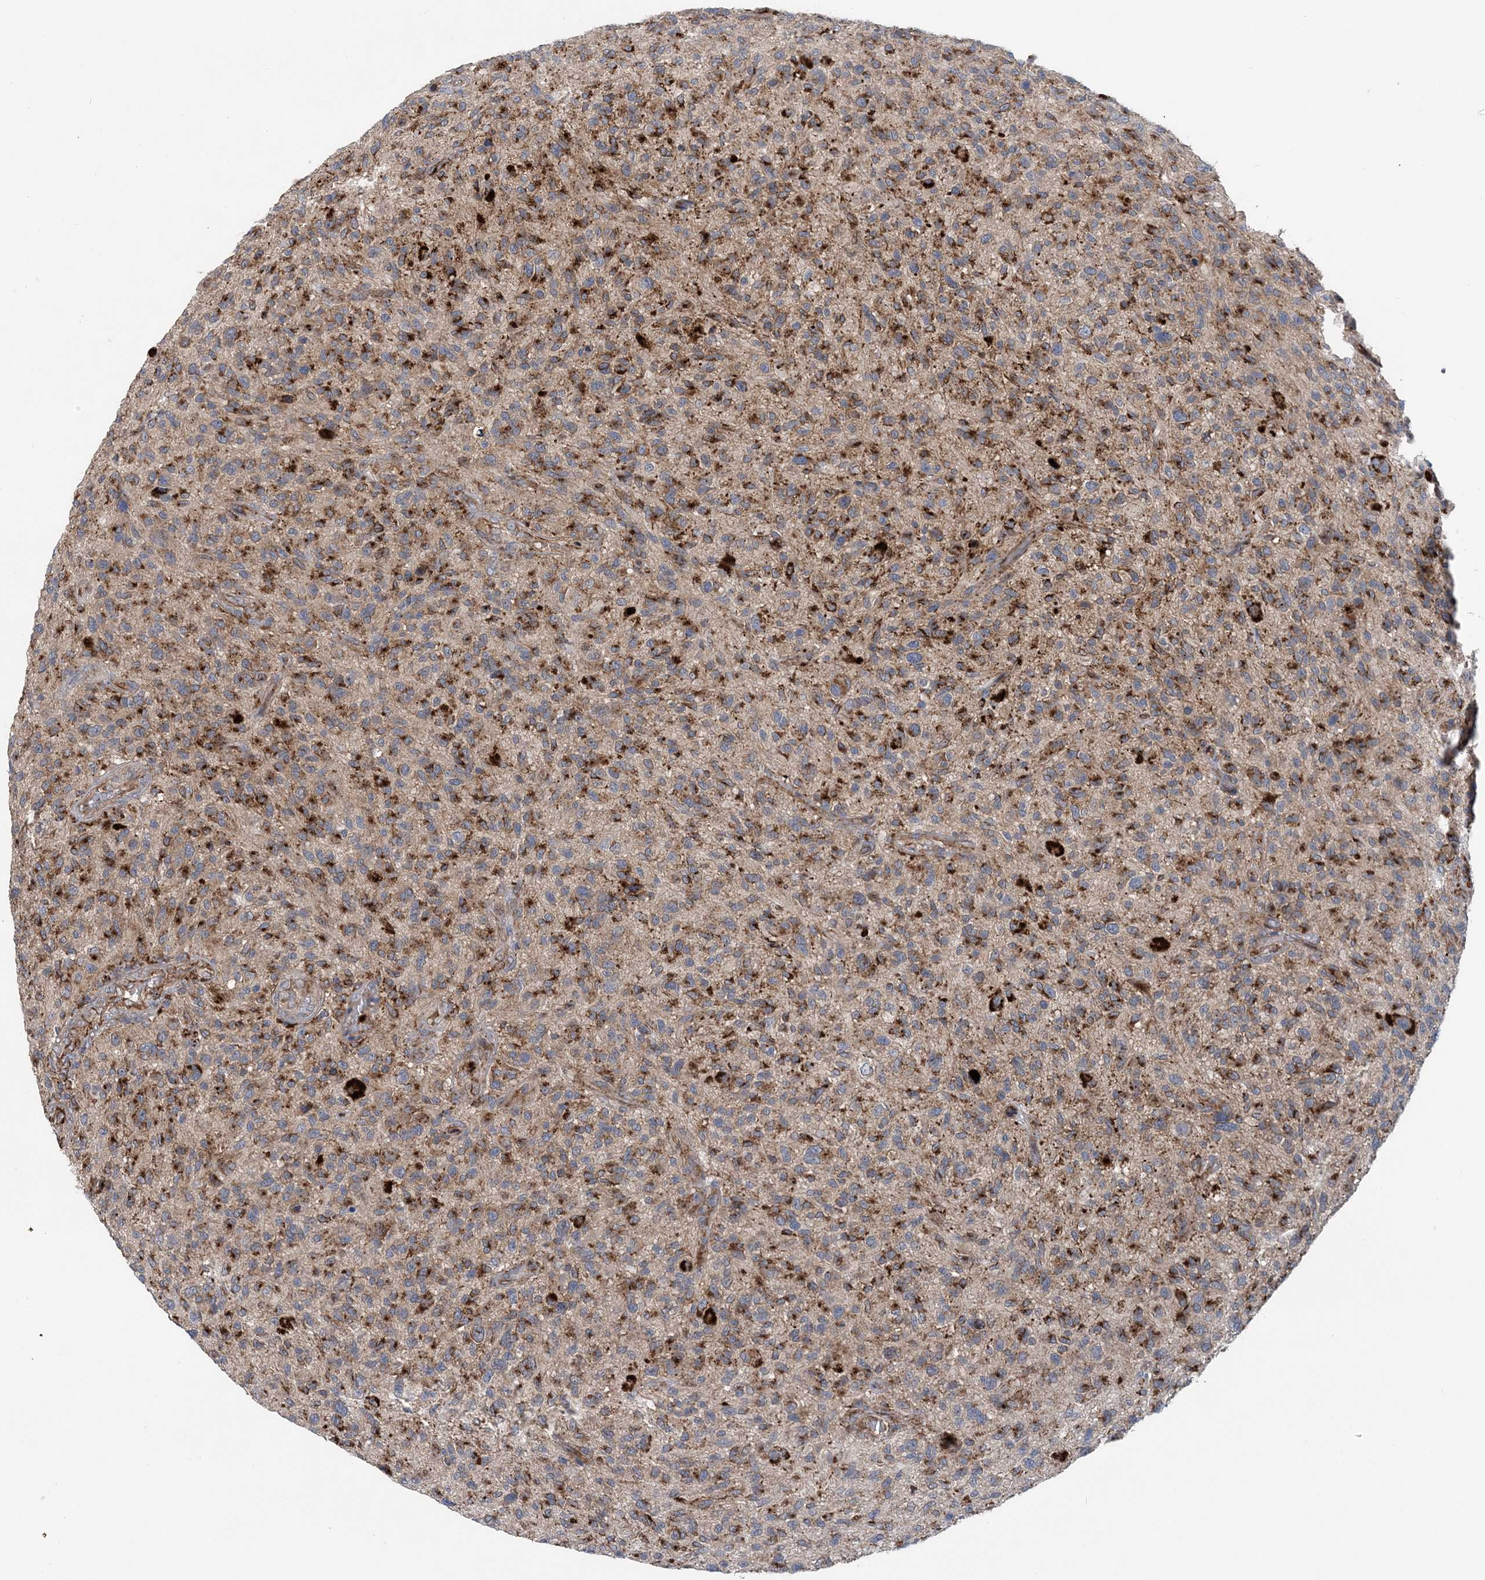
{"staining": {"intensity": "moderate", "quantity": "25%-75%", "location": "cytoplasmic/membranous"}, "tissue": "glioma", "cell_type": "Tumor cells", "image_type": "cancer", "snomed": [{"axis": "morphology", "description": "Glioma, malignant, High grade"}, {"axis": "topography", "description": "Brain"}], "caption": "Human glioma stained for a protein (brown) shows moderate cytoplasmic/membranous positive positivity in about 25%-75% of tumor cells.", "gene": "PTTG1IP", "patient": {"sex": "male", "age": 47}}